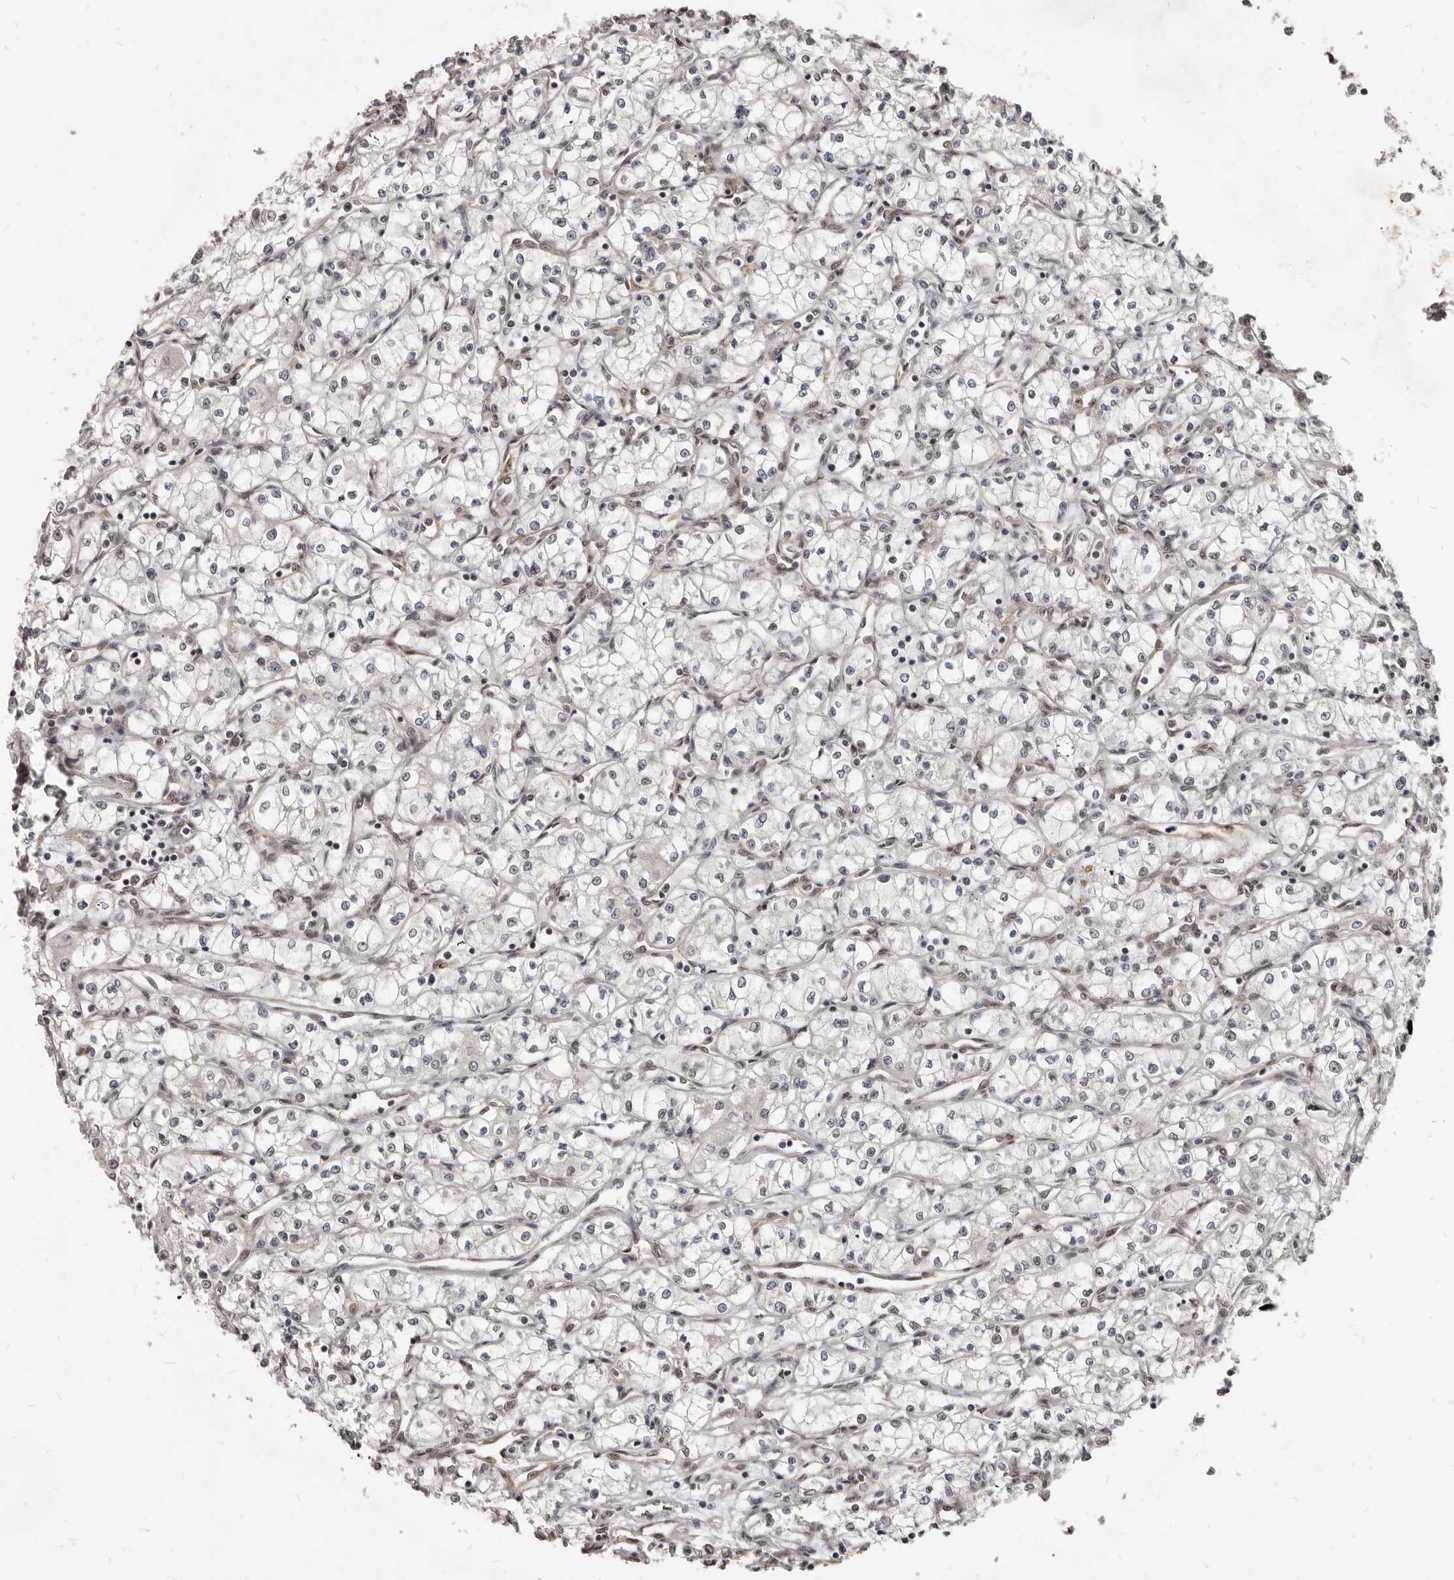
{"staining": {"intensity": "negative", "quantity": "none", "location": "none"}, "tissue": "renal cancer", "cell_type": "Tumor cells", "image_type": "cancer", "snomed": [{"axis": "morphology", "description": "Adenocarcinoma, NOS"}, {"axis": "topography", "description": "Kidney"}], "caption": "Renal cancer (adenocarcinoma) was stained to show a protein in brown. There is no significant staining in tumor cells.", "gene": "ATF5", "patient": {"sex": "male", "age": 59}}